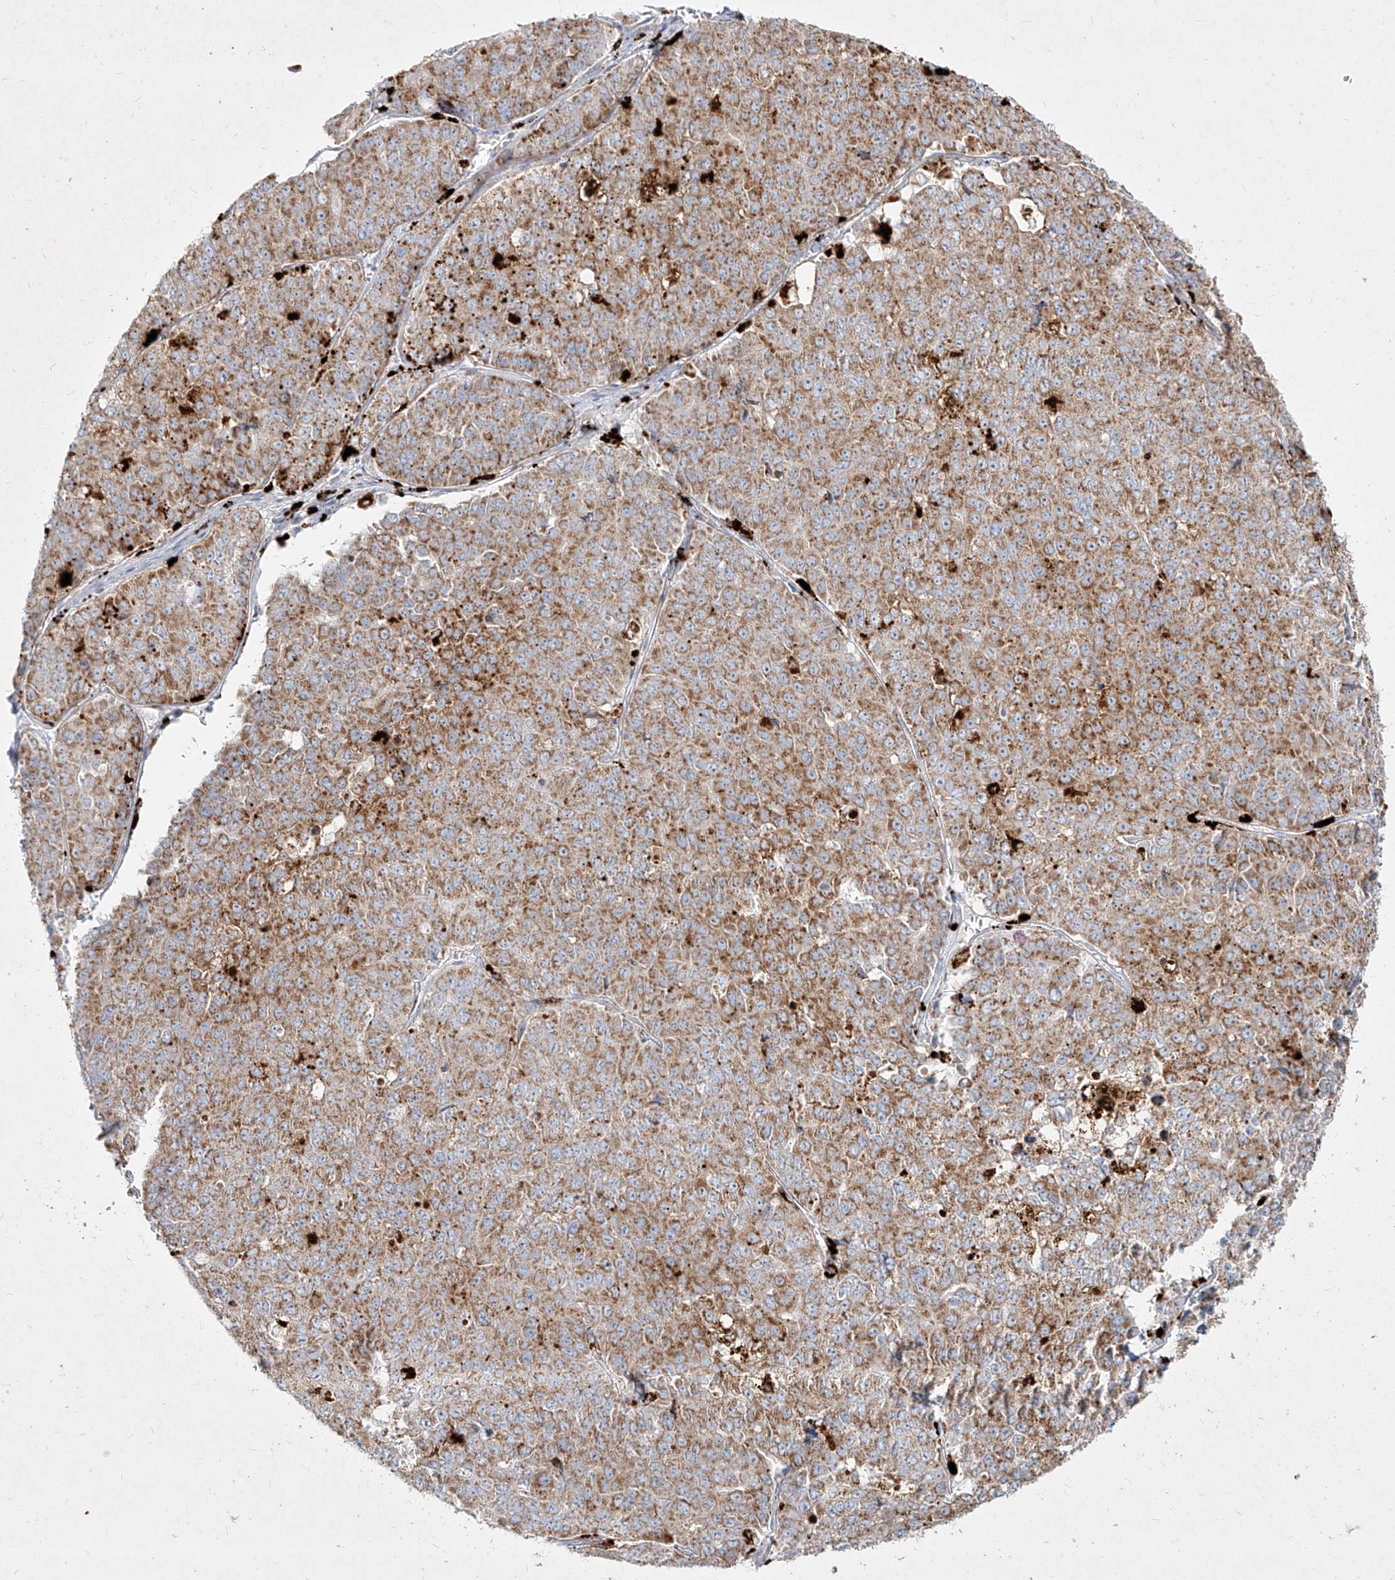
{"staining": {"intensity": "moderate", "quantity": ">75%", "location": "cytoplasmic/membranous"}, "tissue": "pancreatic cancer", "cell_type": "Tumor cells", "image_type": "cancer", "snomed": [{"axis": "morphology", "description": "Adenocarcinoma, NOS"}, {"axis": "topography", "description": "Pancreas"}], "caption": "Moderate cytoplasmic/membranous protein staining is present in approximately >75% of tumor cells in adenocarcinoma (pancreatic).", "gene": "MTX2", "patient": {"sex": "male", "age": 50}}